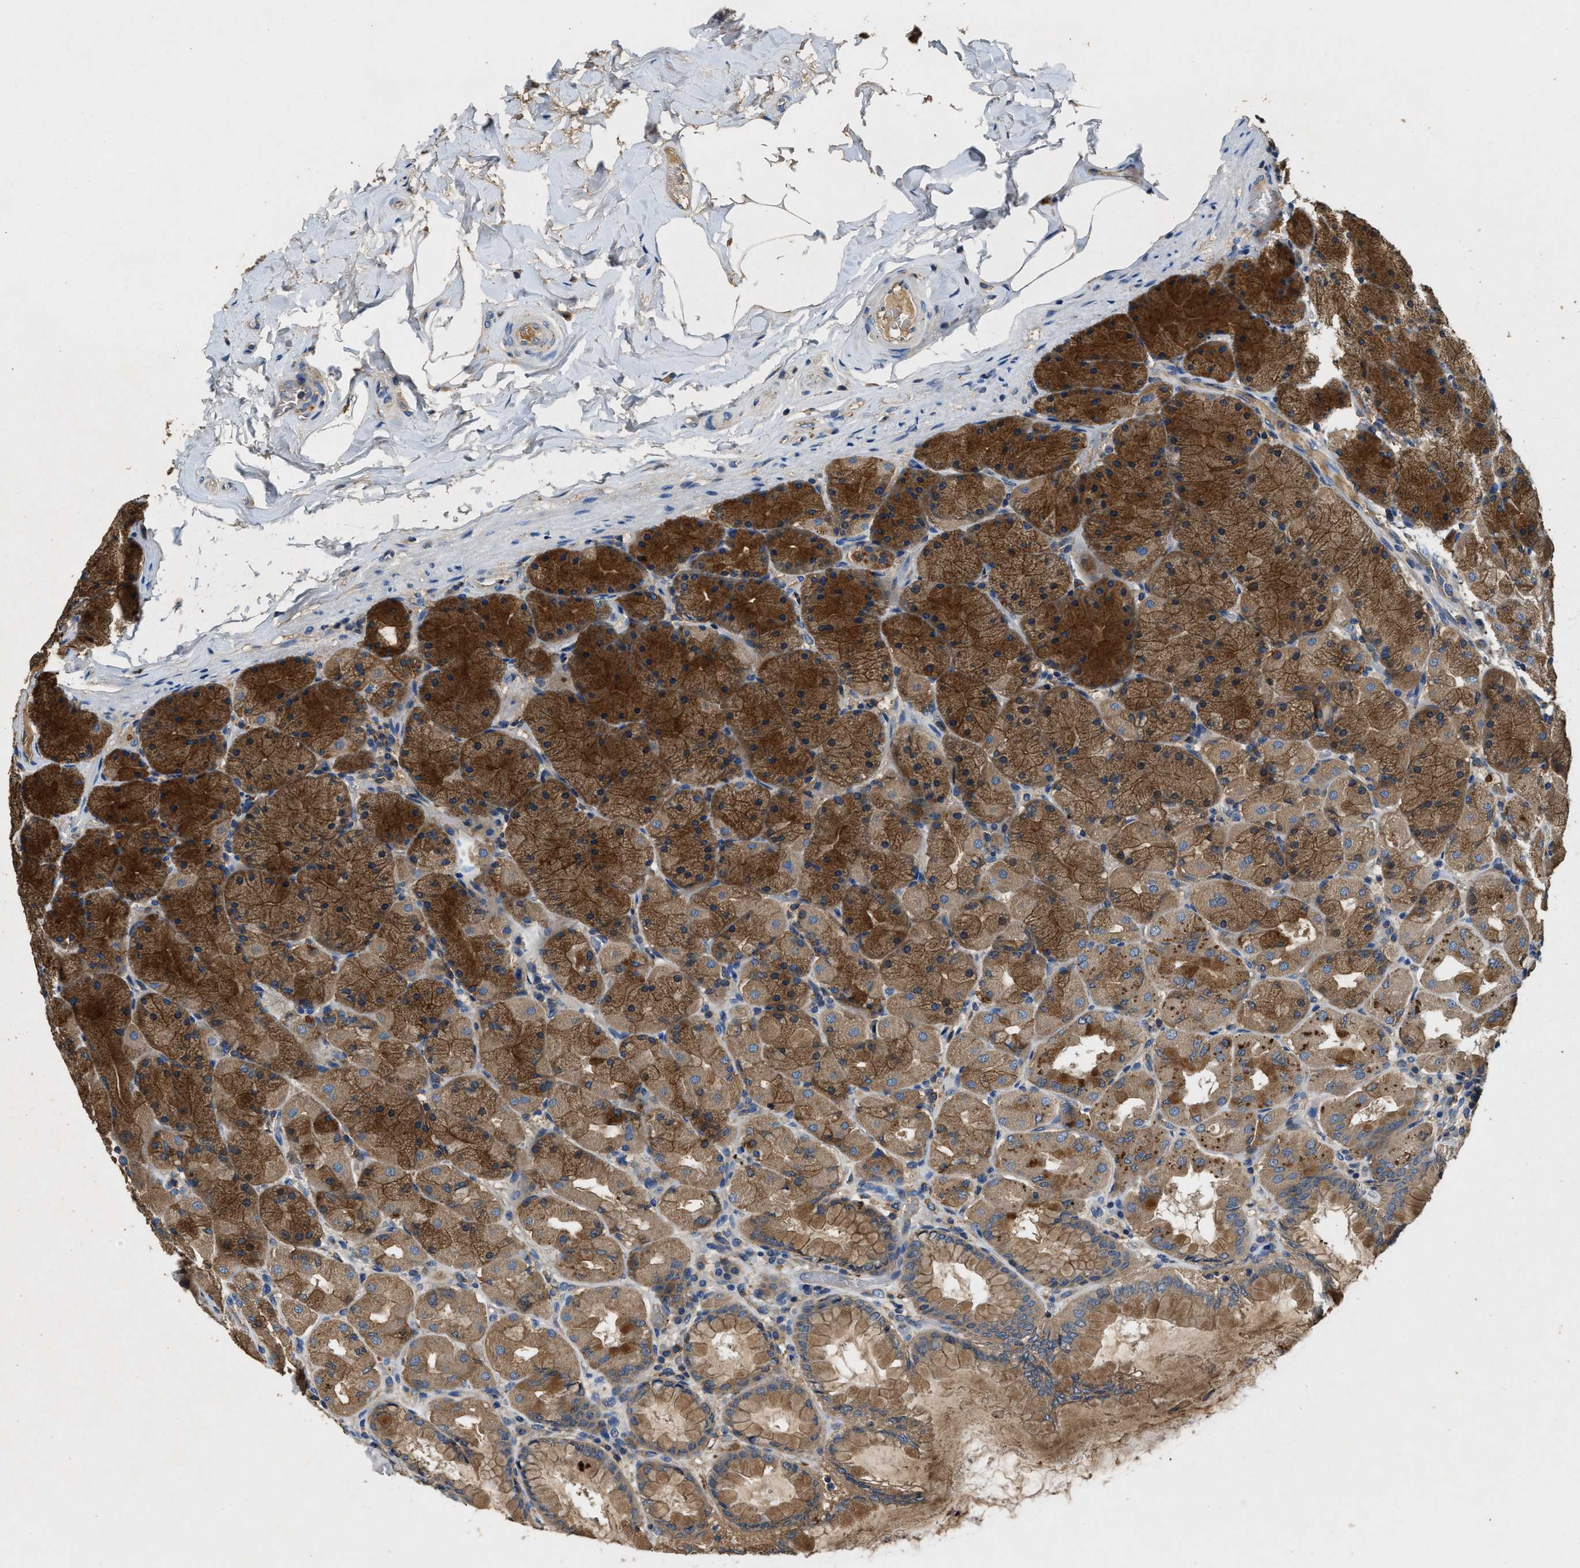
{"staining": {"intensity": "strong", "quantity": "25%-75%", "location": "cytoplasmic/membranous"}, "tissue": "stomach", "cell_type": "Glandular cells", "image_type": "normal", "snomed": [{"axis": "morphology", "description": "Normal tissue, NOS"}, {"axis": "topography", "description": "Stomach, upper"}], "caption": "Approximately 25%-75% of glandular cells in benign stomach demonstrate strong cytoplasmic/membranous protein positivity as visualized by brown immunohistochemical staining.", "gene": "BLOC1S1", "patient": {"sex": "female", "age": 56}}